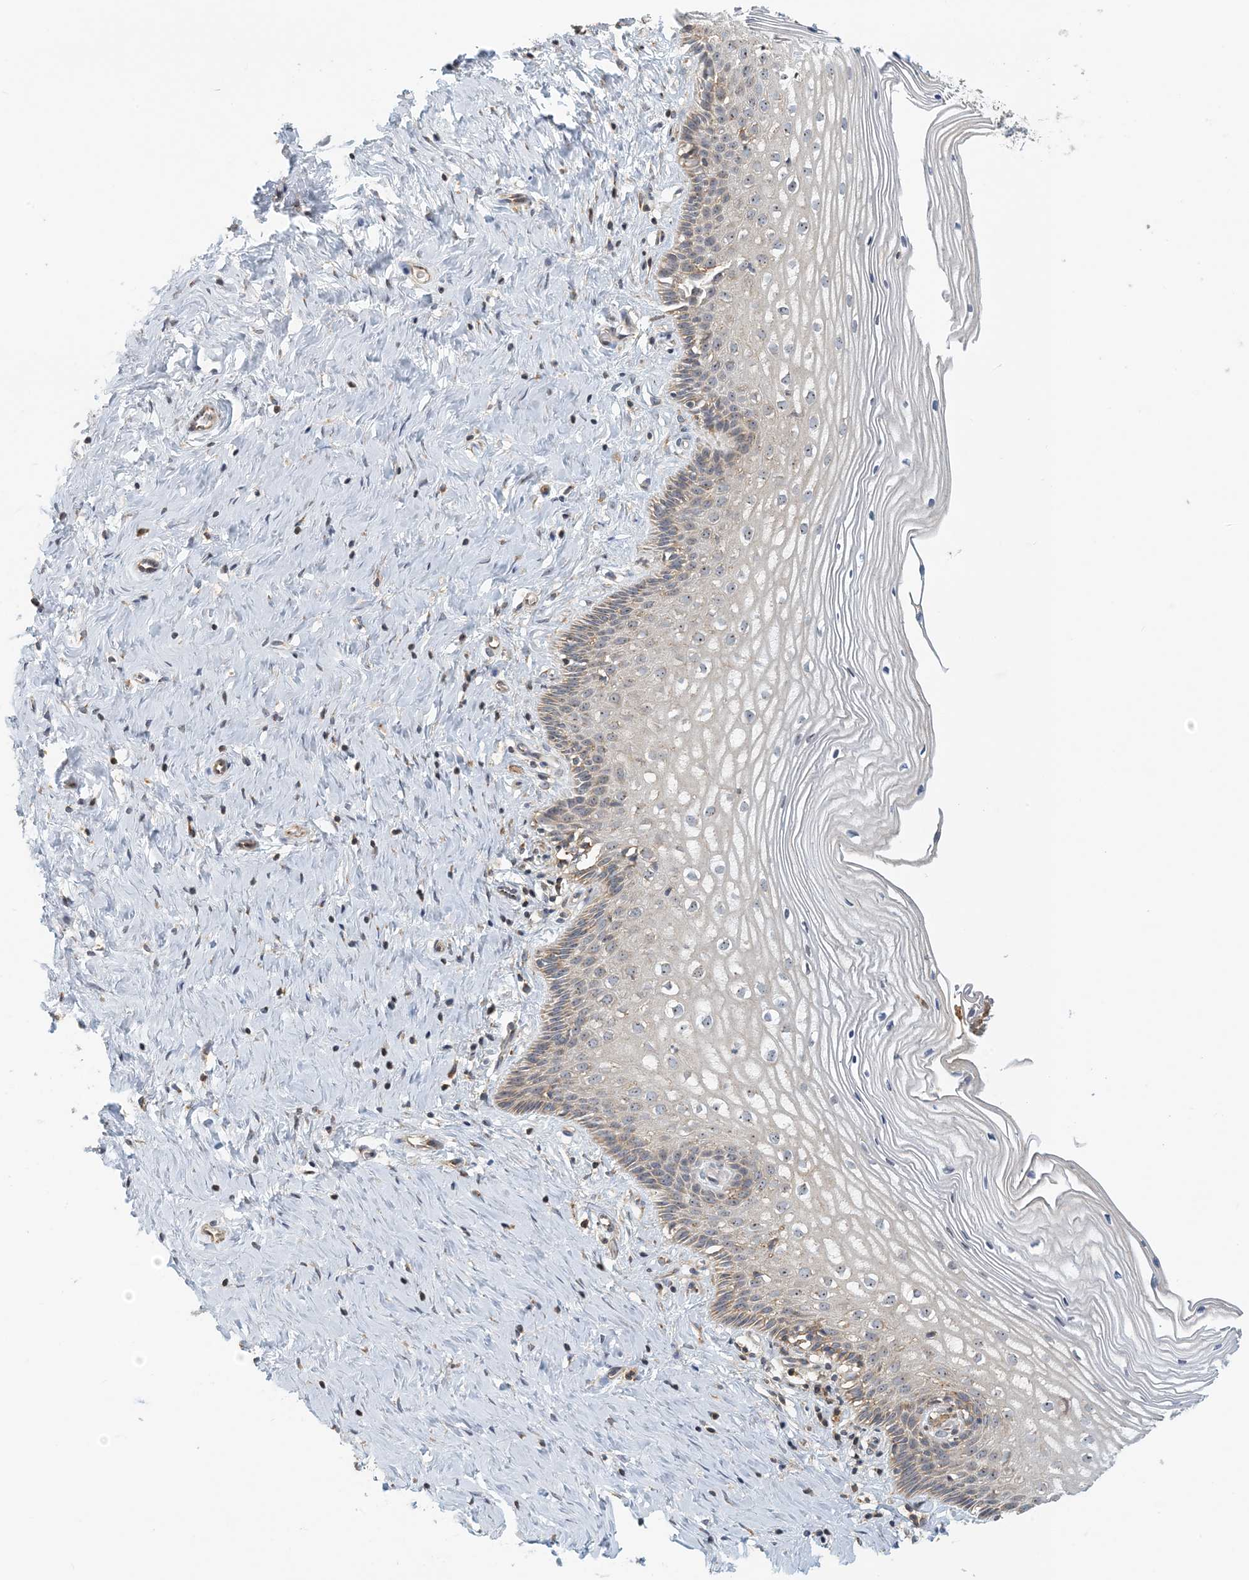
{"staining": {"intensity": "moderate", "quantity": ">75%", "location": "cytoplasmic/membranous"}, "tissue": "cervix", "cell_type": "Glandular cells", "image_type": "normal", "snomed": [{"axis": "morphology", "description": "Normal tissue, NOS"}, {"axis": "topography", "description": "Cervix"}], "caption": "Immunohistochemical staining of benign human cervix demonstrates medium levels of moderate cytoplasmic/membranous positivity in approximately >75% of glandular cells.", "gene": "COLEC11", "patient": {"sex": "female", "age": 33}}